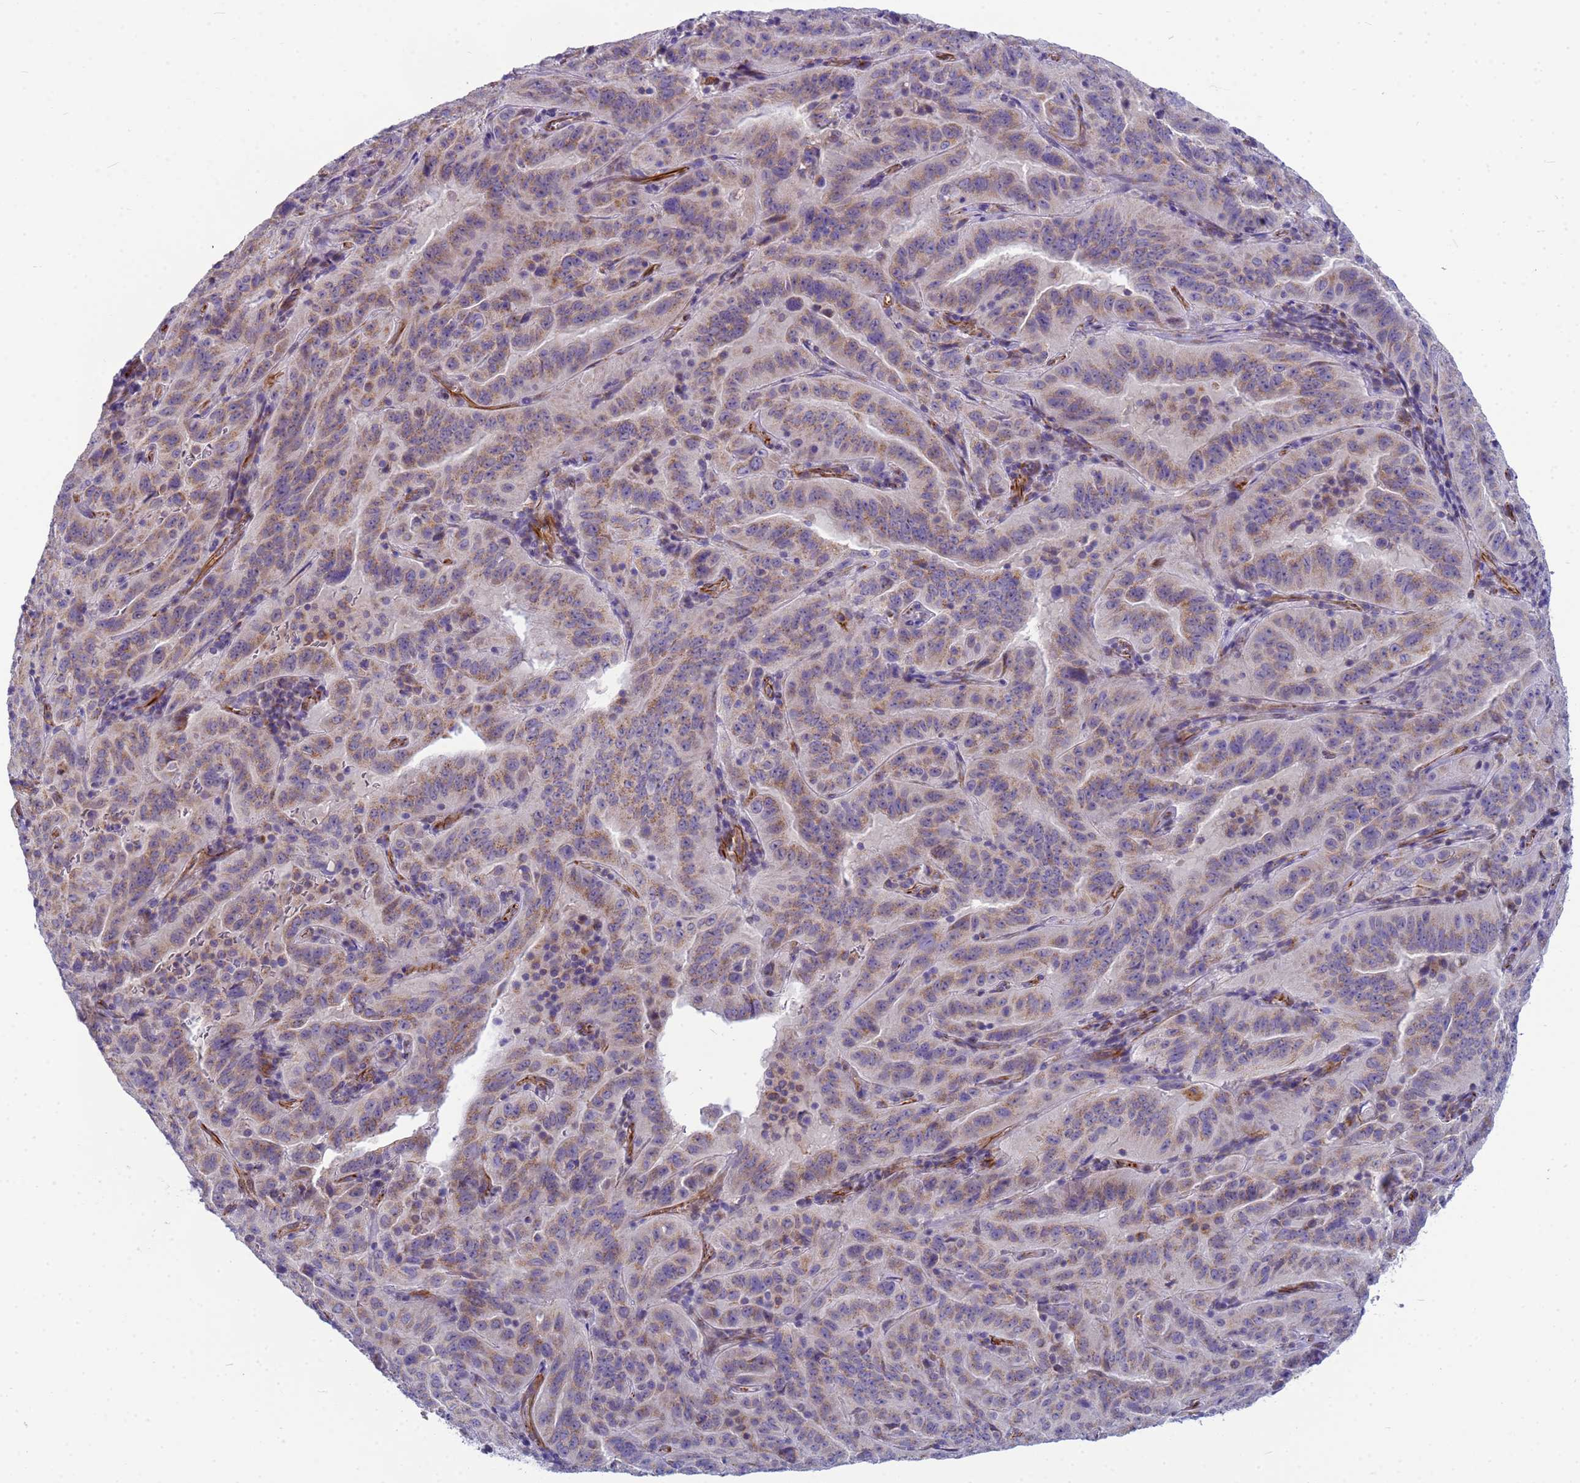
{"staining": {"intensity": "moderate", "quantity": ">75%", "location": "cytoplasmic/membranous"}, "tissue": "pancreatic cancer", "cell_type": "Tumor cells", "image_type": "cancer", "snomed": [{"axis": "morphology", "description": "Adenocarcinoma, NOS"}, {"axis": "topography", "description": "Pancreas"}], "caption": "Immunohistochemical staining of human adenocarcinoma (pancreatic) shows moderate cytoplasmic/membranous protein positivity in about >75% of tumor cells. (IHC, brightfield microscopy, high magnification).", "gene": "UBXN2B", "patient": {"sex": "male", "age": 63}}